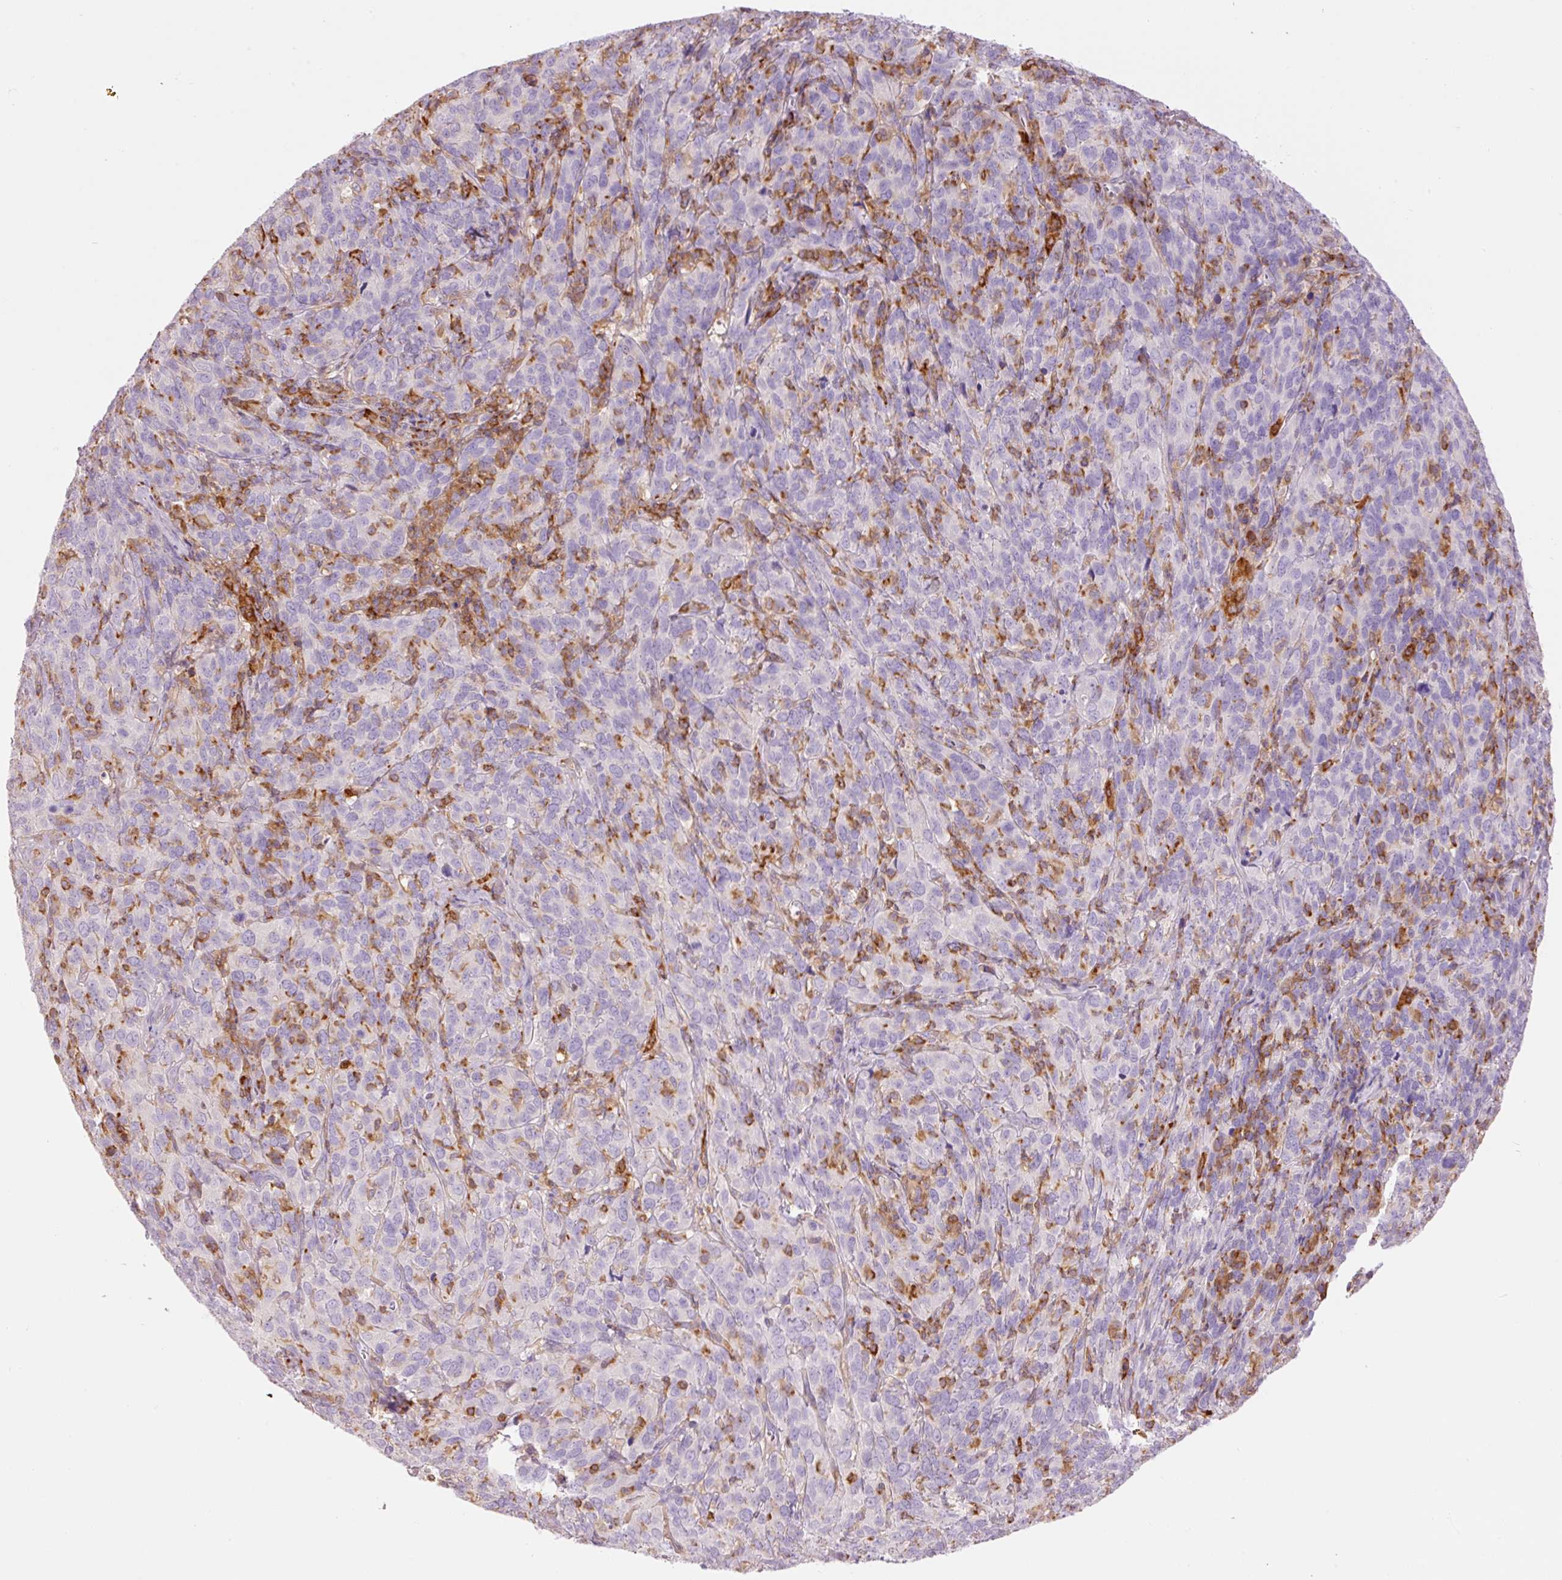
{"staining": {"intensity": "negative", "quantity": "none", "location": "none"}, "tissue": "cervical cancer", "cell_type": "Tumor cells", "image_type": "cancer", "snomed": [{"axis": "morphology", "description": "Normal tissue, NOS"}, {"axis": "morphology", "description": "Squamous cell carcinoma, NOS"}, {"axis": "topography", "description": "Cervix"}], "caption": "Squamous cell carcinoma (cervical) was stained to show a protein in brown. There is no significant positivity in tumor cells.", "gene": "DOK6", "patient": {"sex": "female", "age": 51}}